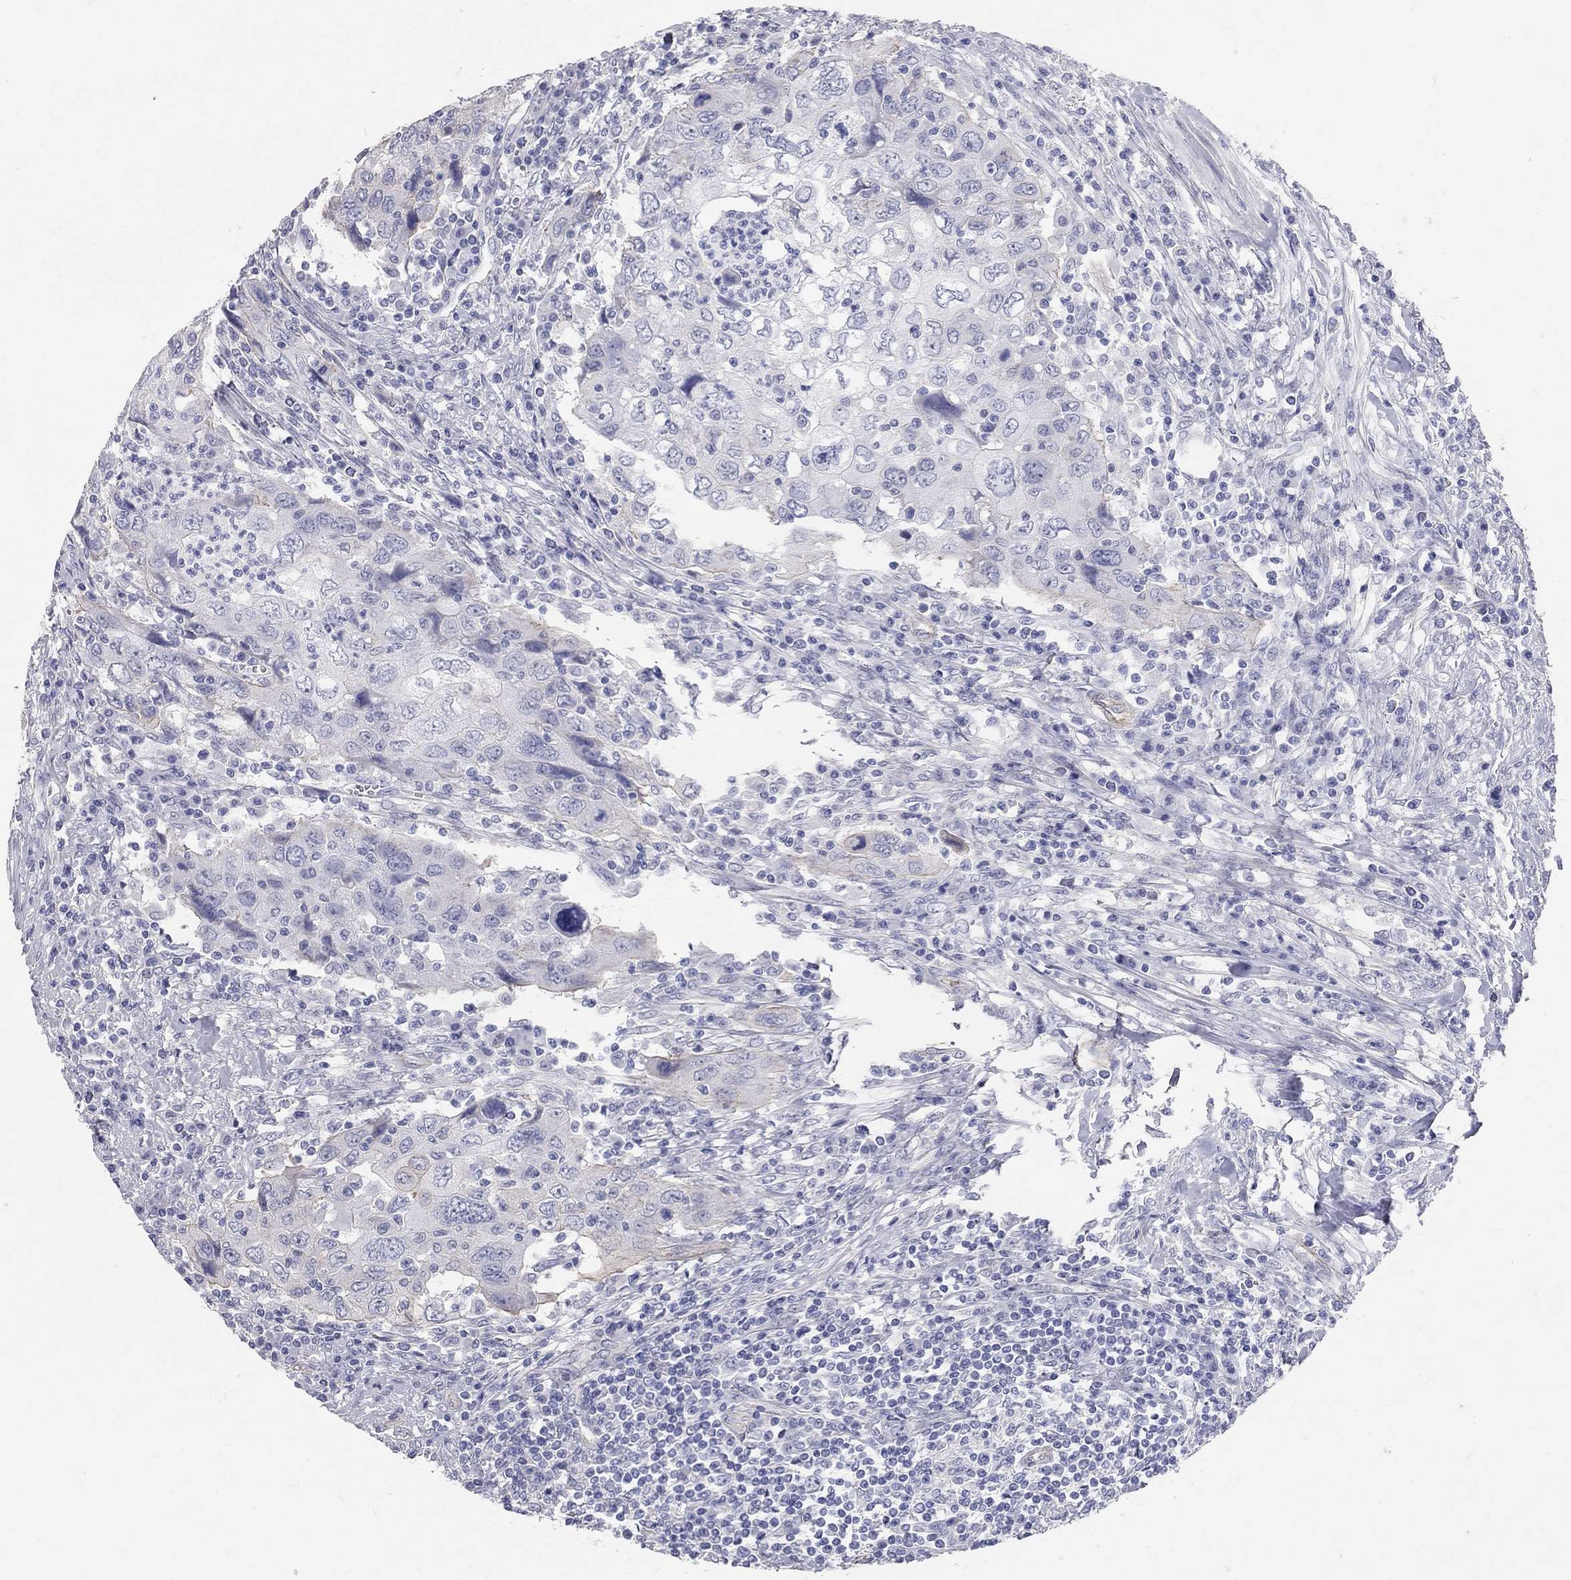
{"staining": {"intensity": "negative", "quantity": "none", "location": "none"}, "tissue": "urothelial cancer", "cell_type": "Tumor cells", "image_type": "cancer", "snomed": [{"axis": "morphology", "description": "Urothelial carcinoma, High grade"}, {"axis": "topography", "description": "Urinary bladder"}], "caption": "IHC image of high-grade urothelial carcinoma stained for a protein (brown), which exhibits no positivity in tumor cells.", "gene": "AOX1", "patient": {"sex": "male", "age": 76}}